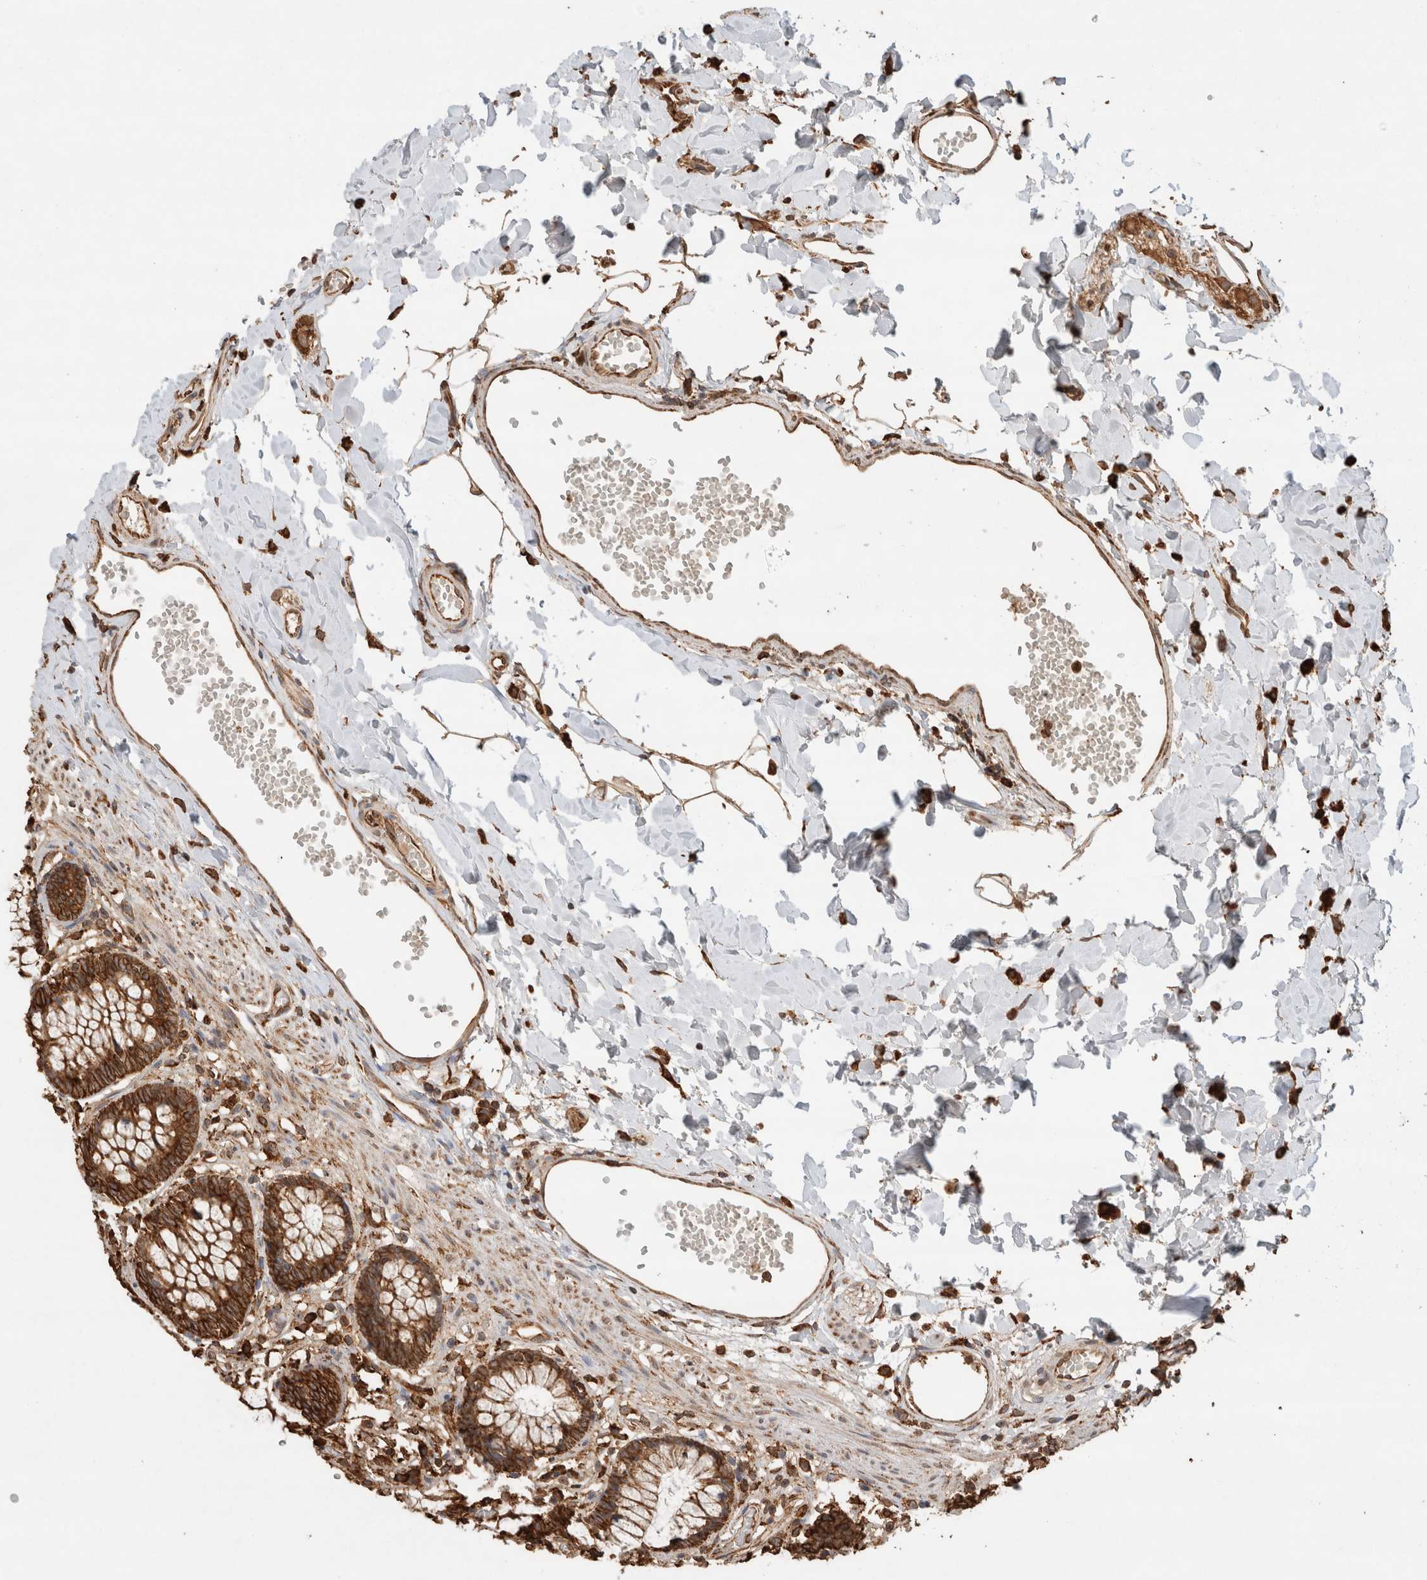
{"staining": {"intensity": "moderate", "quantity": ">75%", "location": "cytoplasmic/membranous"}, "tissue": "colon", "cell_type": "Endothelial cells", "image_type": "normal", "snomed": [{"axis": "morphology", "description": "Normal tissue, NOS"}, {"axis": "topography", "description": "Colon"}], "caption": "Protein staining of normal colon exhibits moderate cytoplasmic/membranous positivity in approximately >75% of endothelial cells.", "gene": "ERAP1", "patient": {"sex": "male", "age": 14}}